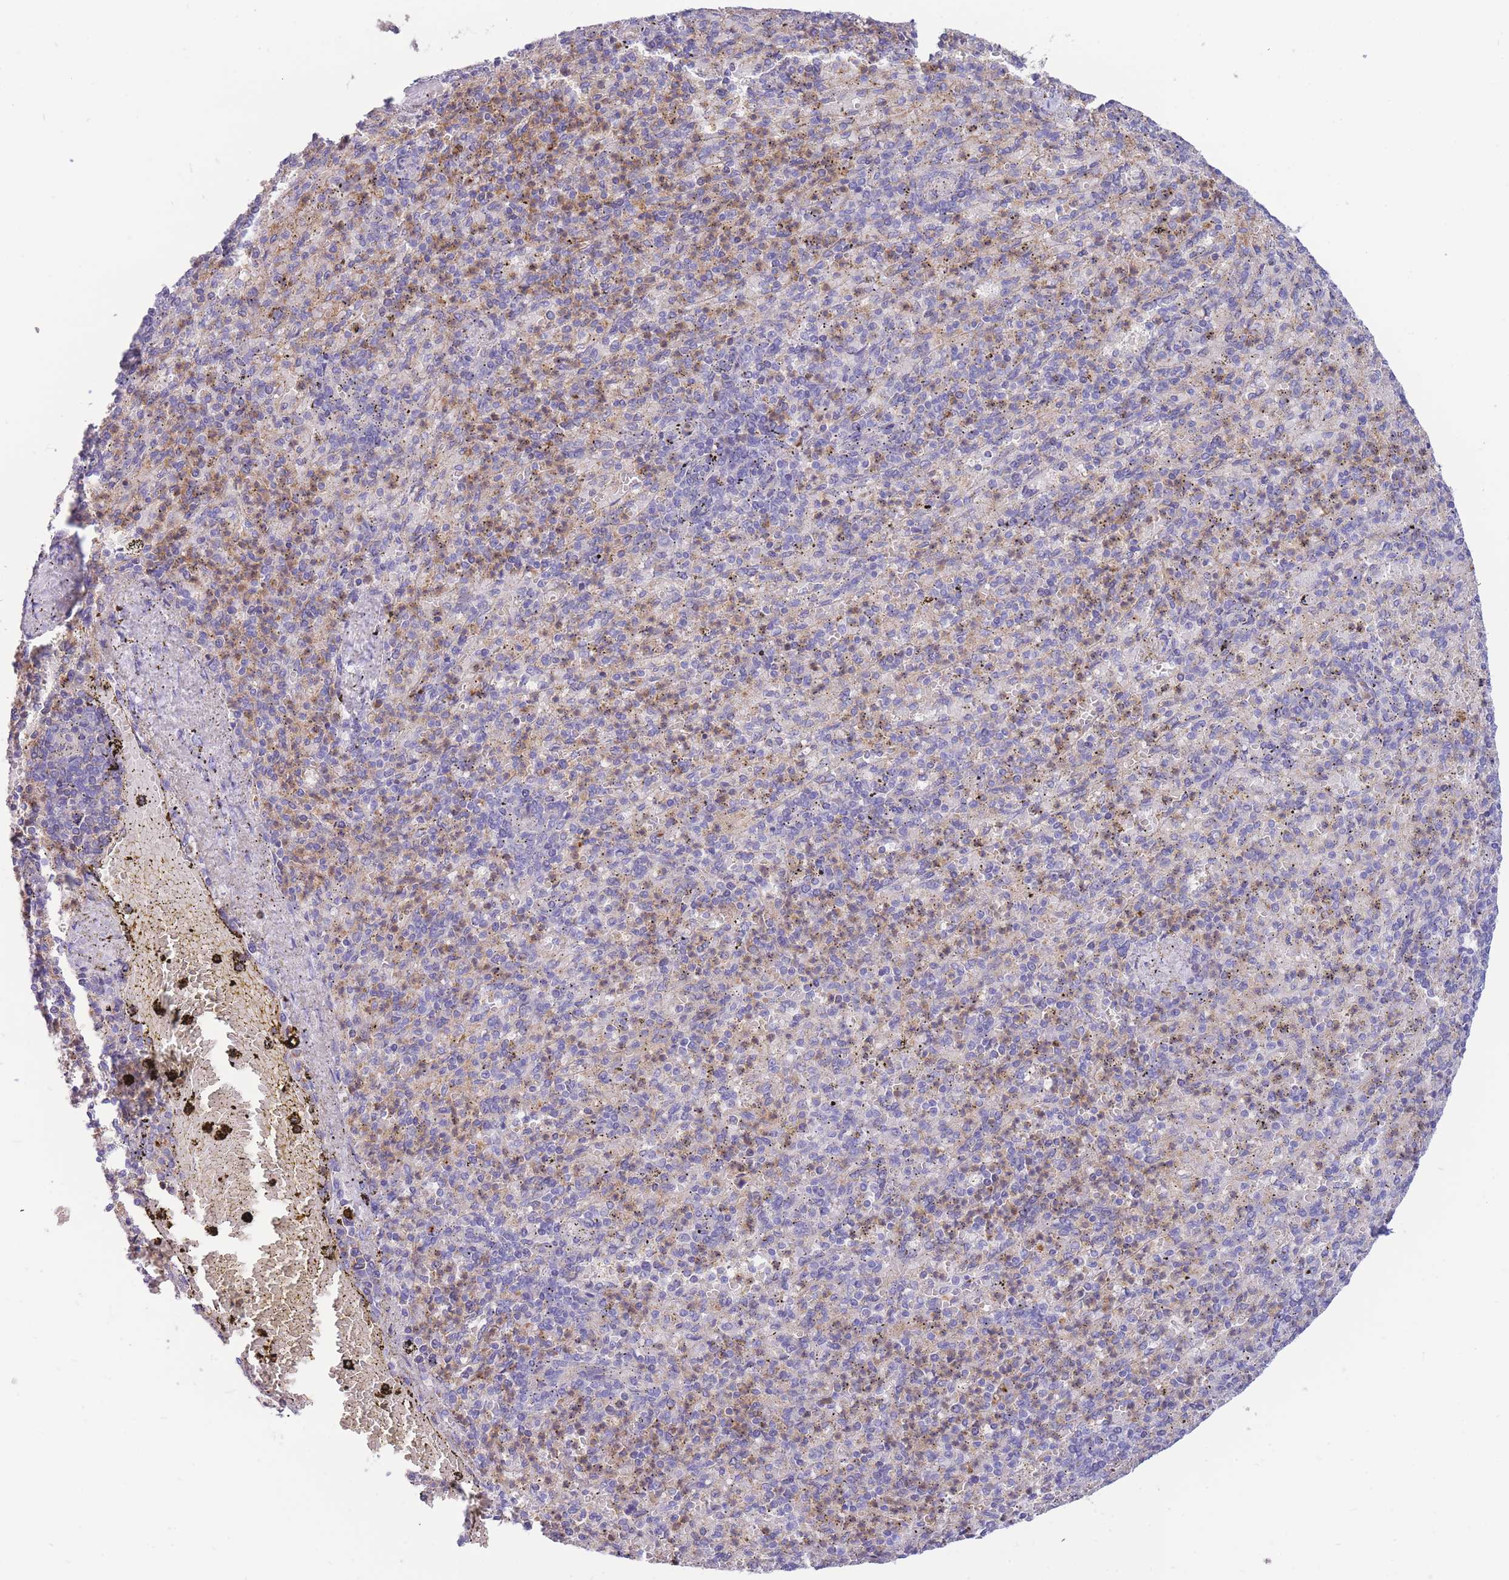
{"staining": {"intensity": "negative", "quantity": "none", "location": "none"}, "tissue": "spleen", "cell_type": "Cells in red pulp", "image_type": "normal", "snomed": [{"axis": "morphology", "description": "Normal tissue, NOS"}, {"axis": "topography", "description": "Spleen"}], "caption": "An IHC micrograph of benign spleen is shown. There is no staining in cells in red pulp of spleen. (Brightfield microscopy of DAB (3,3'-diaminobenzidine) immunohistochemistry (IHC) at high magnification).", "gene": "SULT1A1", "patient": {"sex": "female", "age": 74}}